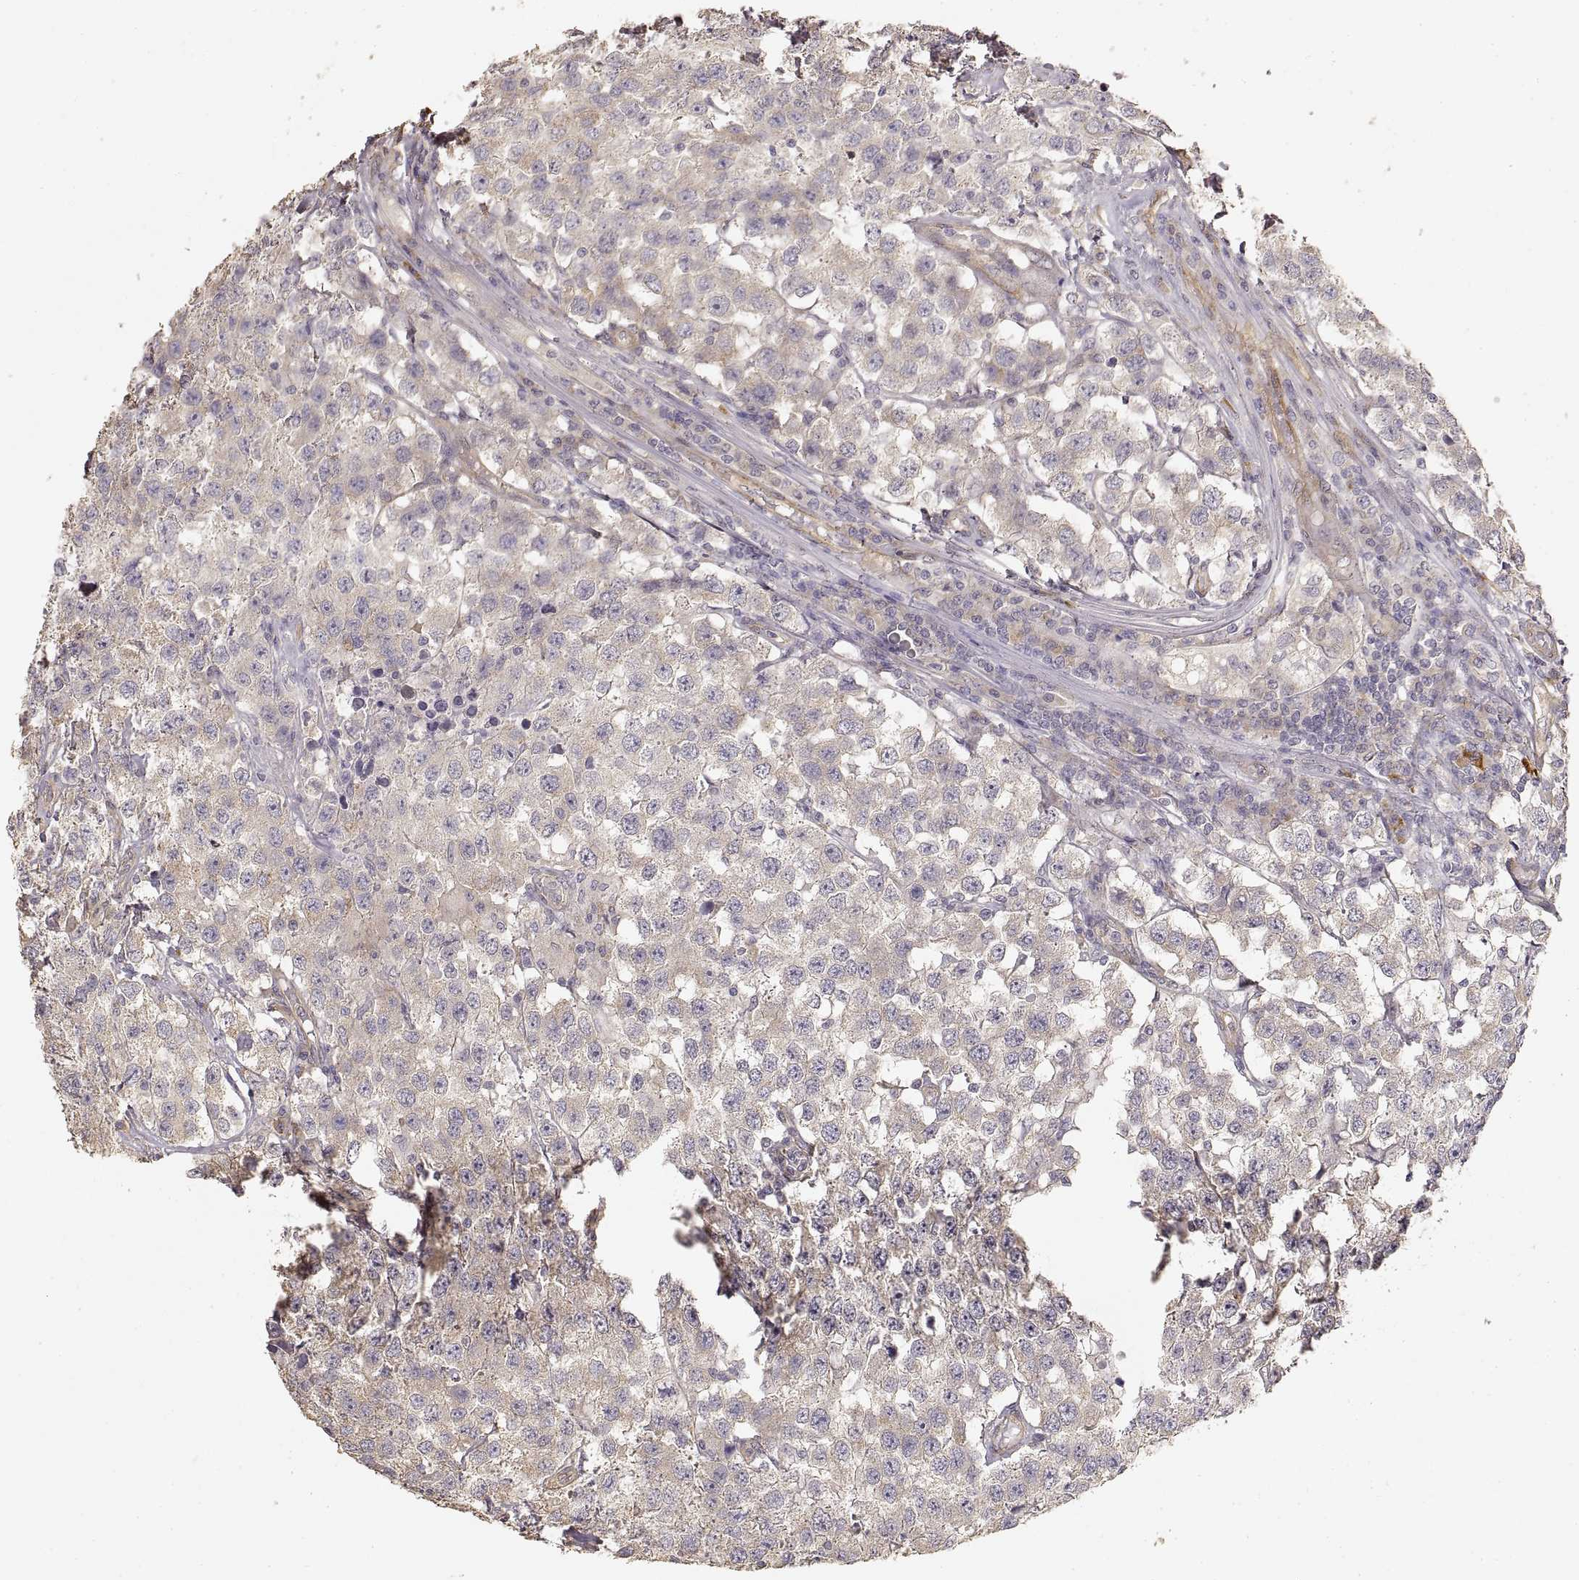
{"staining": {"intensity": "weak", "quantity": "<25%", "location": "cytoplasmic/membranous"}, "tissue": "testis cancer", "cell_type": "Tumor cells", "image_type": "cancer", "snomed": [{"axis": "morphology", "description": "Seminoma, NOS"}, {"axis": "topography", "description": "Testis"}], "caption": "DAB (3,3'-diaminobenzidine) immunohistochemical staining of human testis cancer demonstrates no significant staining in tumor cells.", "gene": "LAMA4", "patient": {"sex": "male", "age": 52}}